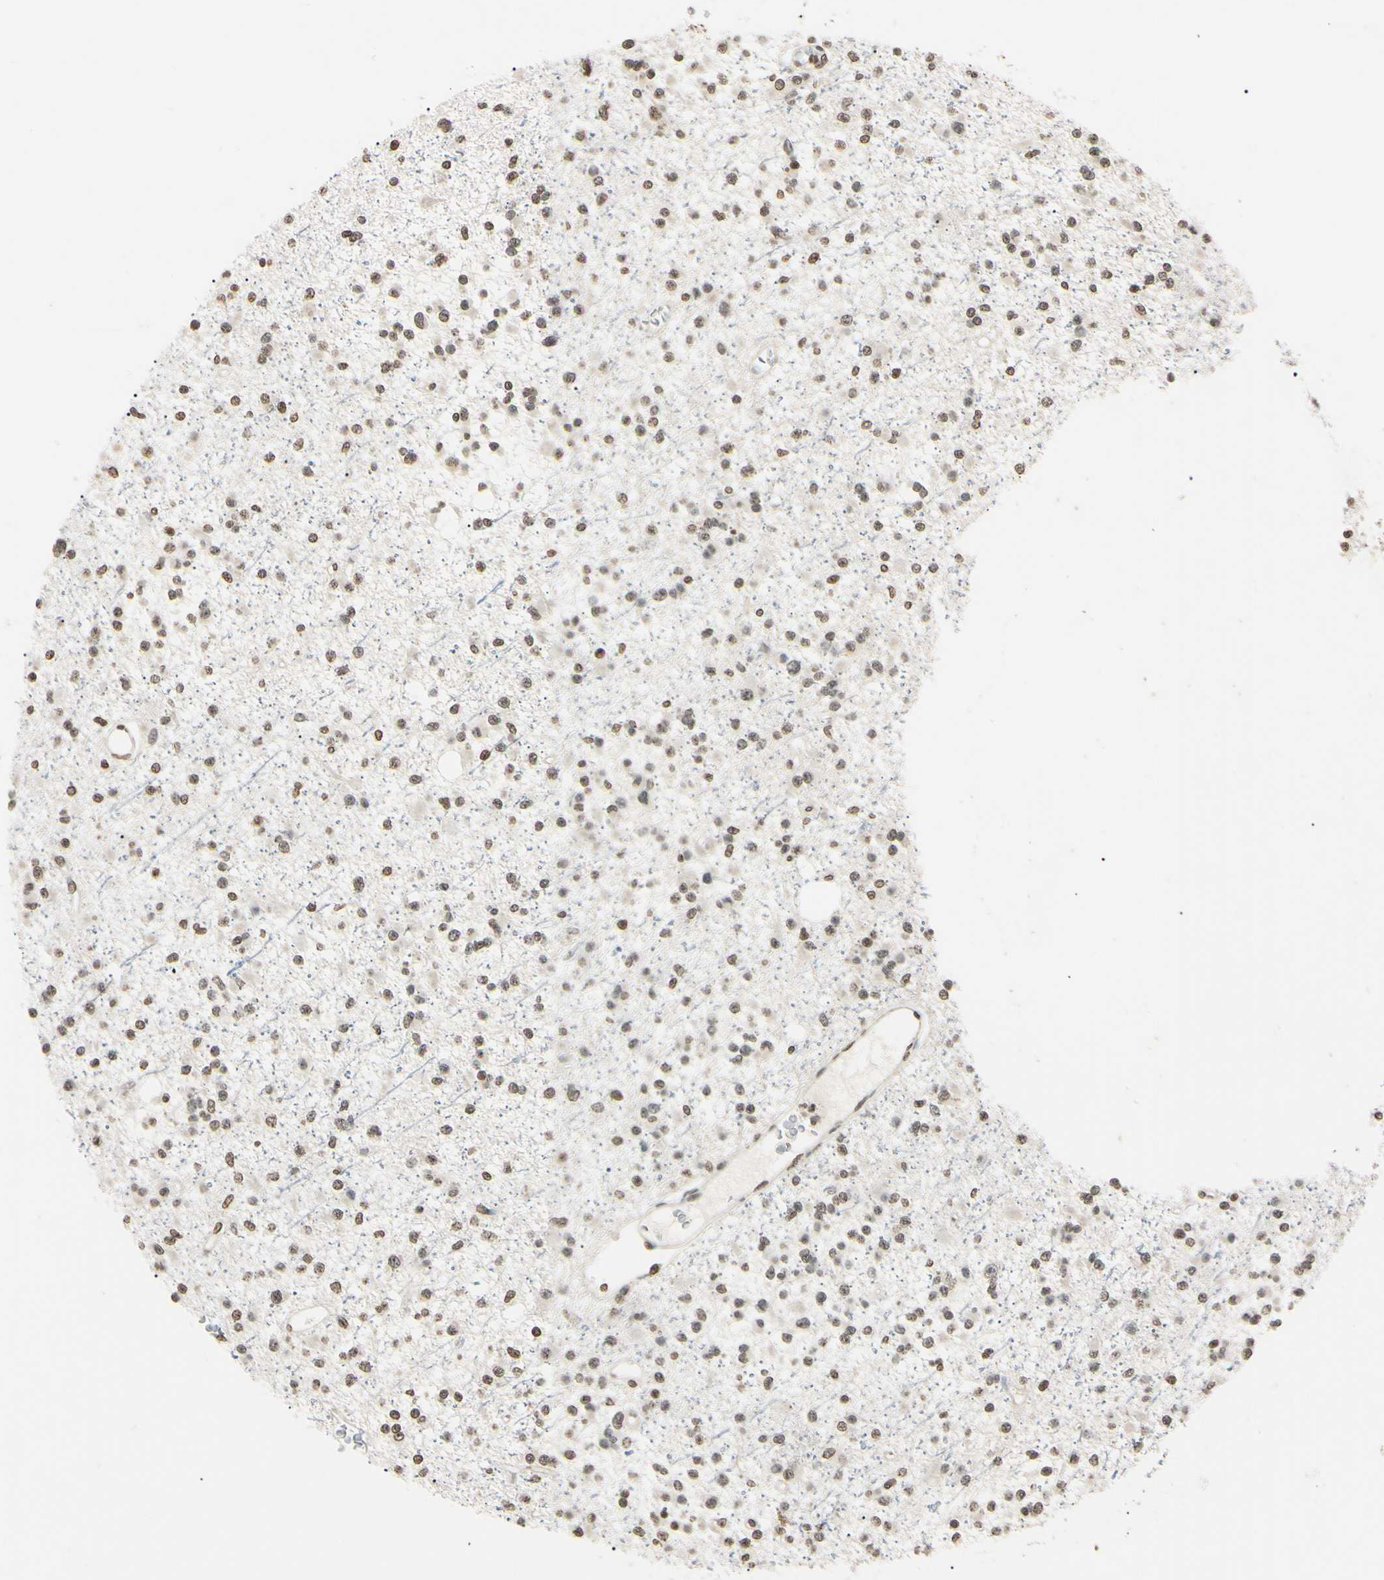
{"staining": {"intensity": "weak", "quantity": ">75%", "location": "nuclear"}, "tissue": "glioma", "cell_type": "Tumor cells", "image_type": "cancer", "snomed": [{"axis": "morphology", "description": "Glioma, malignant, Low grade"}, {"axis": "topography", "description": "Brain"}], "caption": "Human glioma stained with a protein marker shows weak staining in tumor cells.", "gene": "CDC45", "patient": {"sex": "female", "age": 22}}